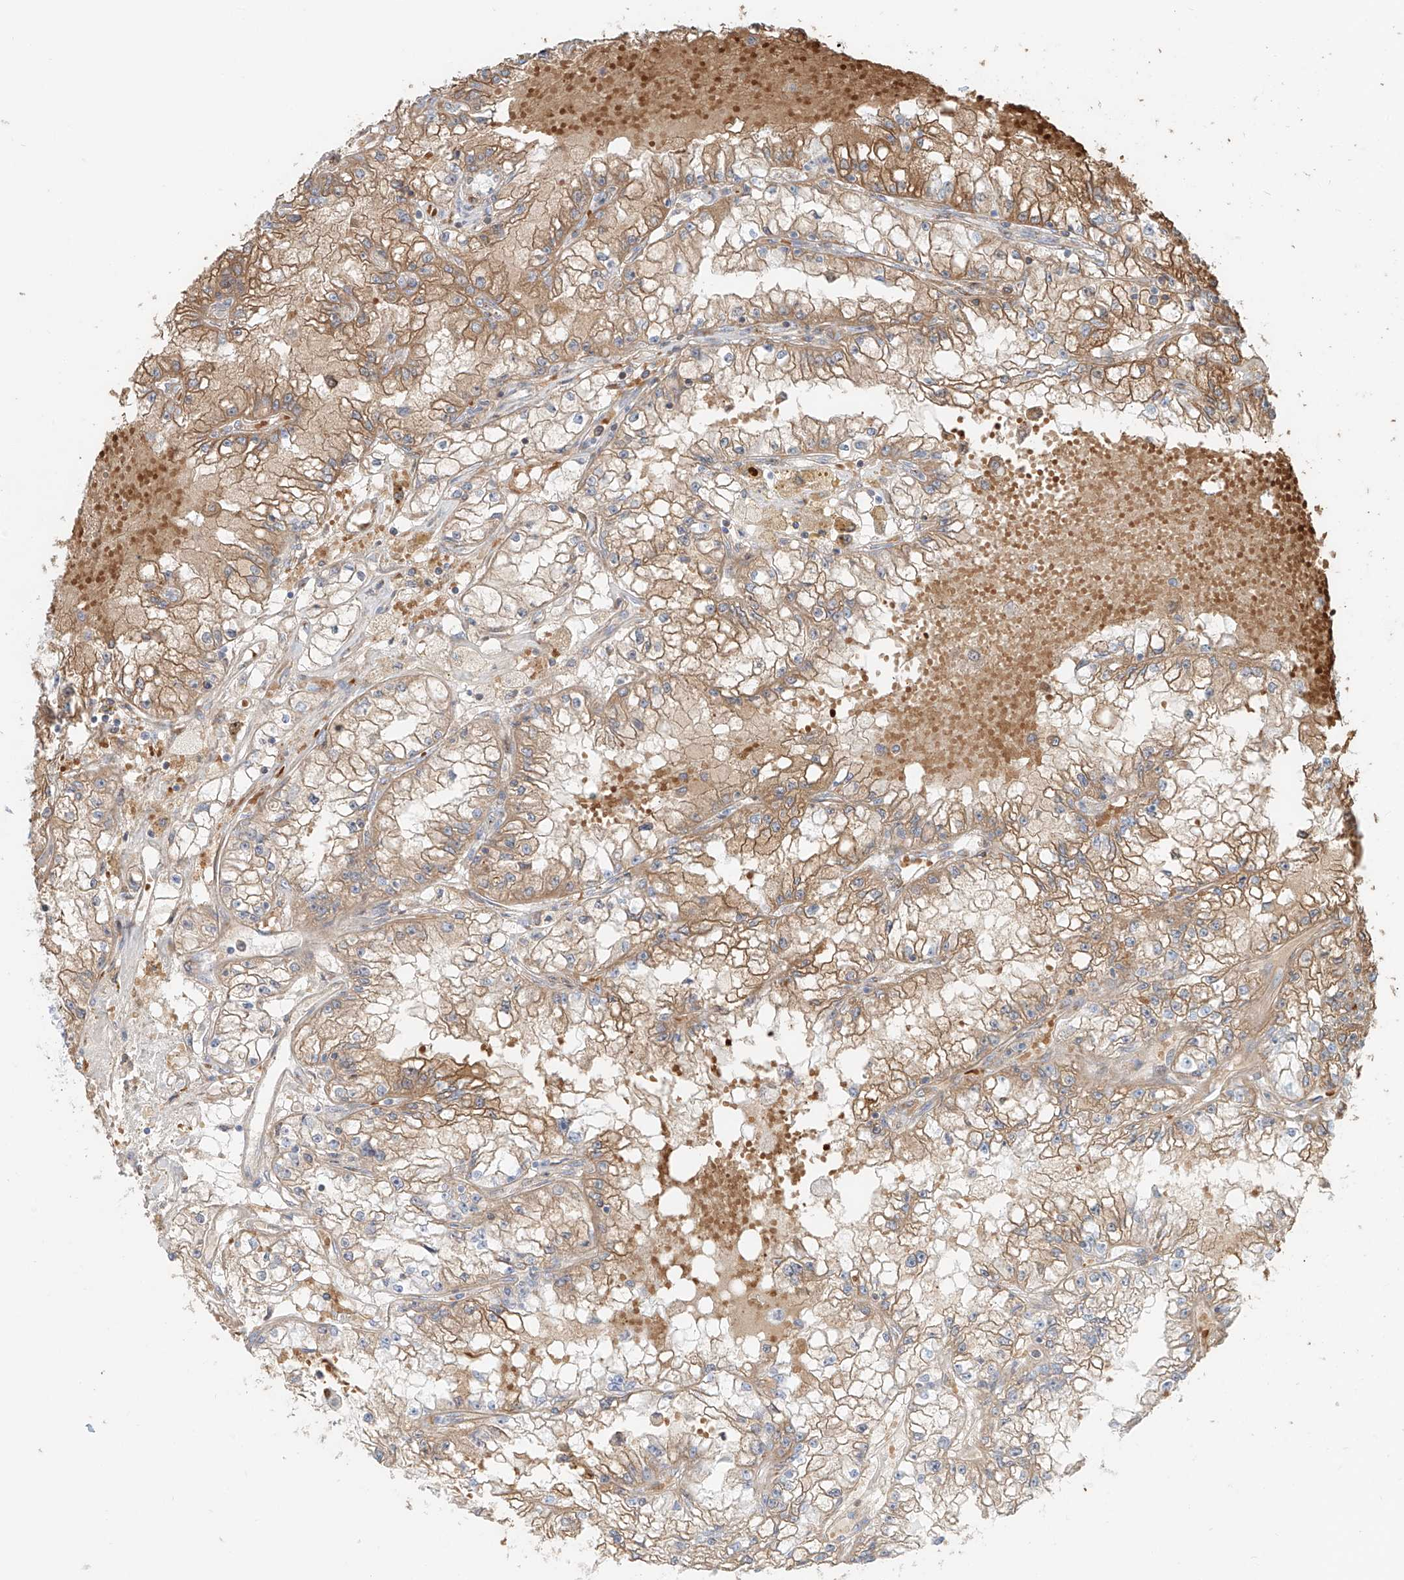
{"staining": {"intensity": "moderate", "quantity": "25%-75%", "location": "cytoplasmic/membranous"}, "tissue": "renal cancer", "cell_type": "Tumor cells", "image_type": "cancer", "snomed": [{"axis": "morphology", "description": "Adenocarcinoma, NOS"}, {"axis": "topography", "description": "Kidney"}], "caption": "Renal adenocarcinoma stained for a protein (brown) reveals moderate cytoplasmic/membranous positive positivity in about 25%-75% of tumor cells.", "gene": "EIPR1", "patient": {"sex": "male", "age": 56}}